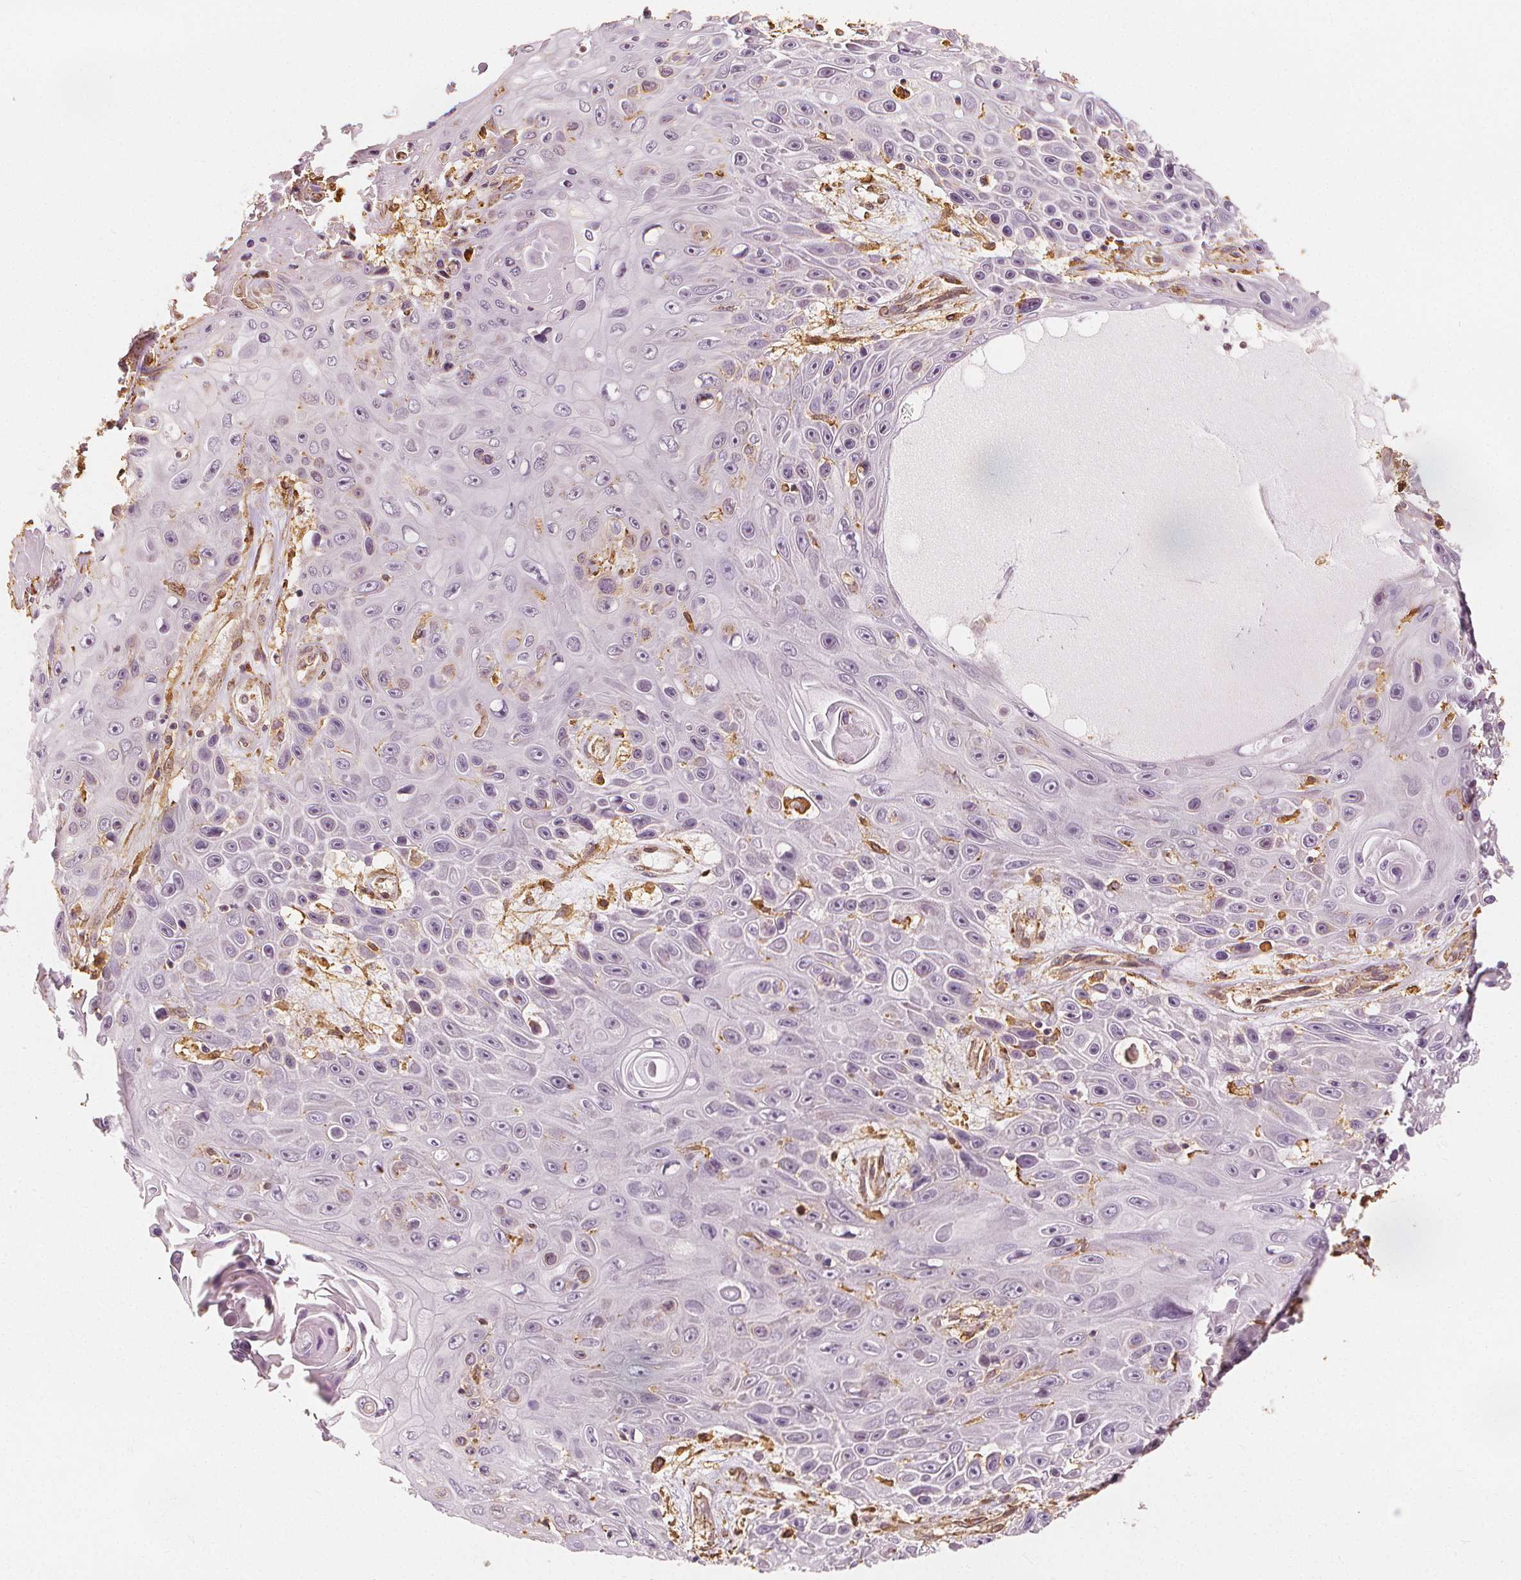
{"staining": {"intensity": "negative", "quantity": "none", "location": "none"}, "tissue": "skin cancer", "cell_type": "Tumor cells", "image_type": "cancer", "snomed": [{"axis": "morphology", "description": "Squamous cell carcinoma, NOS"}, {"axis": "topography", "description": "Skin"}], "caption": "The photomicrograph demonstrates no staining of tumor cells in squamous cell carcinoma (skin).", "gene": "ARHGAP26", "patient": {"sex": "male", "age": 82}}